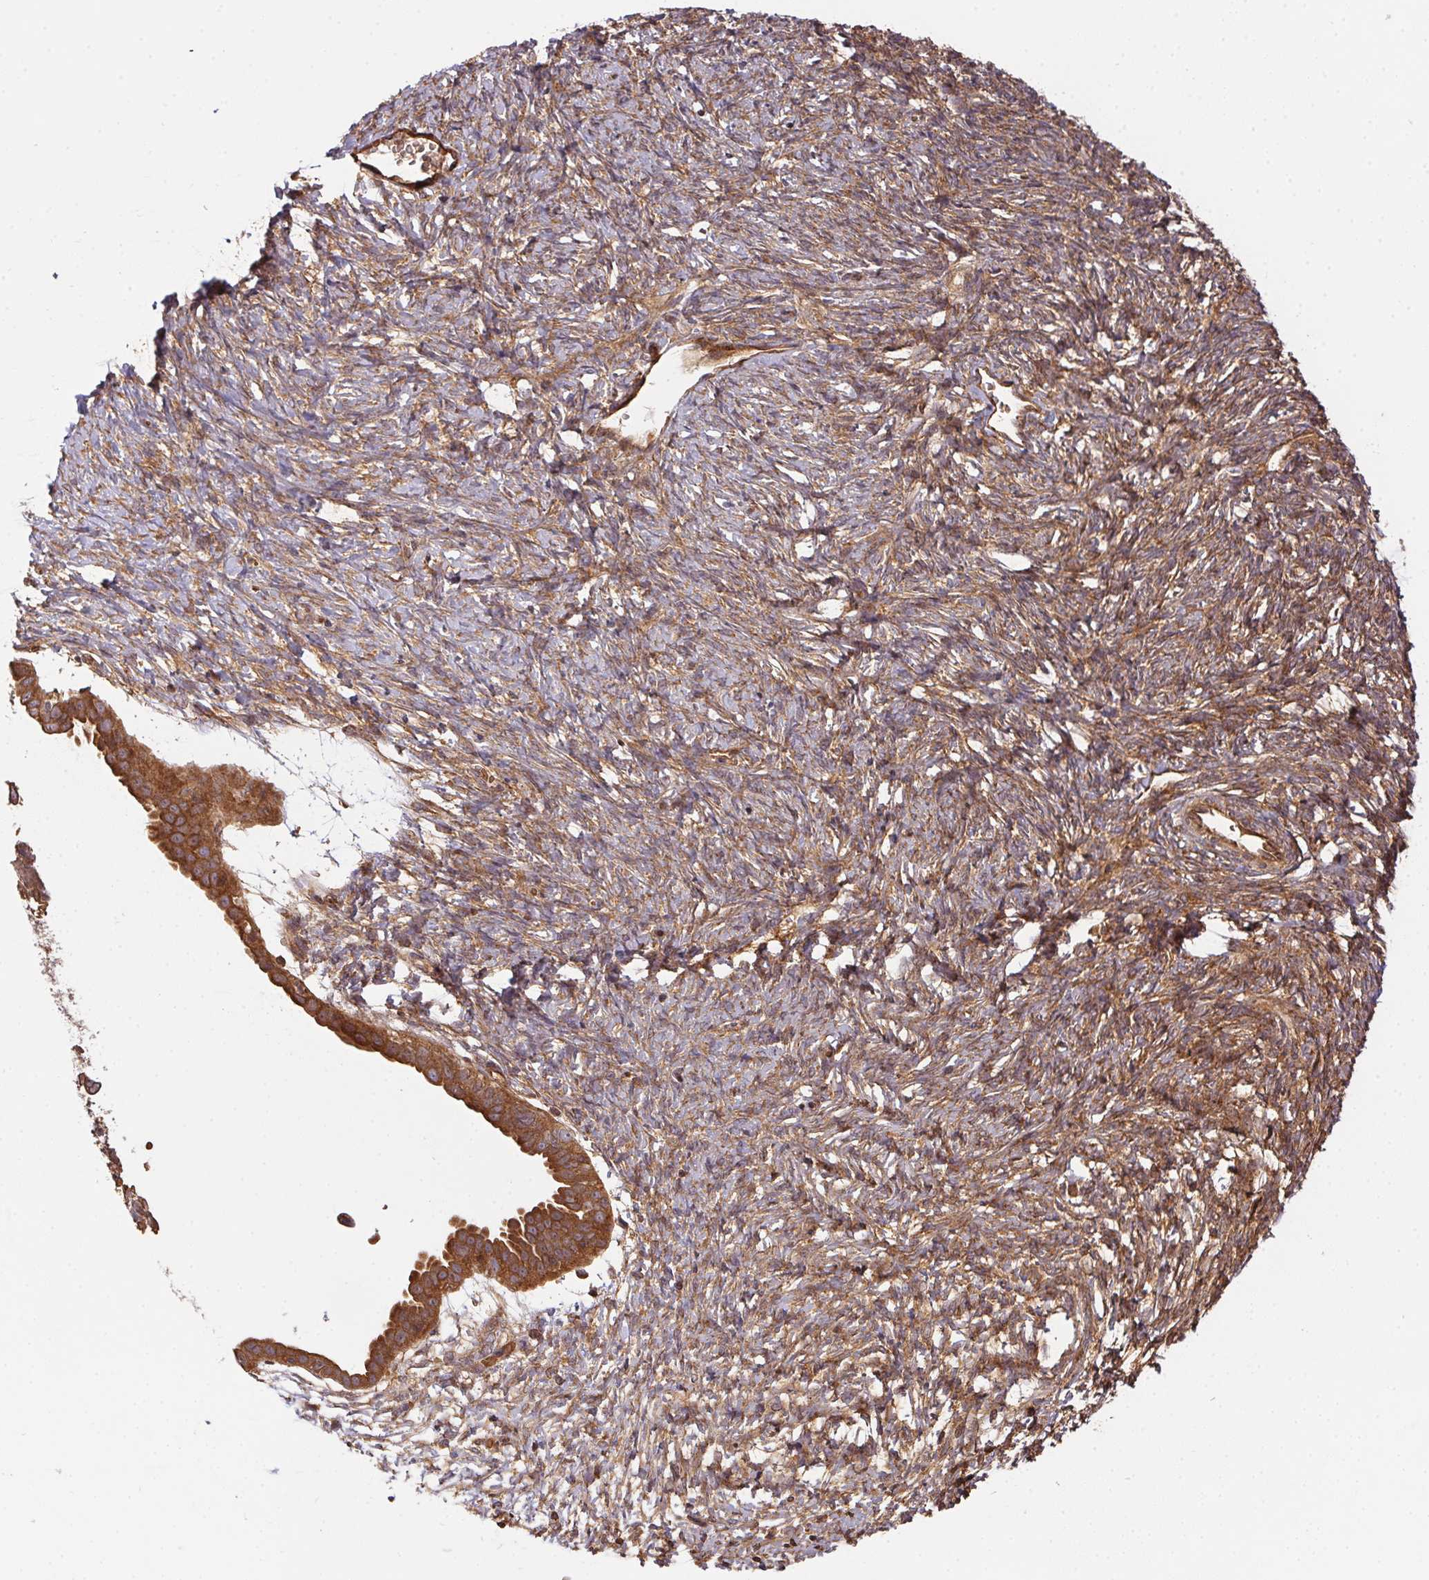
{"staining": {"intensity": "strong", "quantity": ">75%", "location": "cytoplasmic/membranous"}, "tissue": "ovarian cancer", "cell_type": "Tumor cells", "image_type": "cancer", "snomed": [{"axis": "morphology", "description": "Cystadenocarcinoma, serous, NOS"}, {"axis": "topography", "description": "Ovary"}], "caption": "This is a micrograph of immunohistochemistry (IHC) staining of ovarian cancer, which shows strong staining in the cytoplasmic/membranous of tumor cells.", "gene": "USE1", "patient": {"sex": "female", "age": 59}}